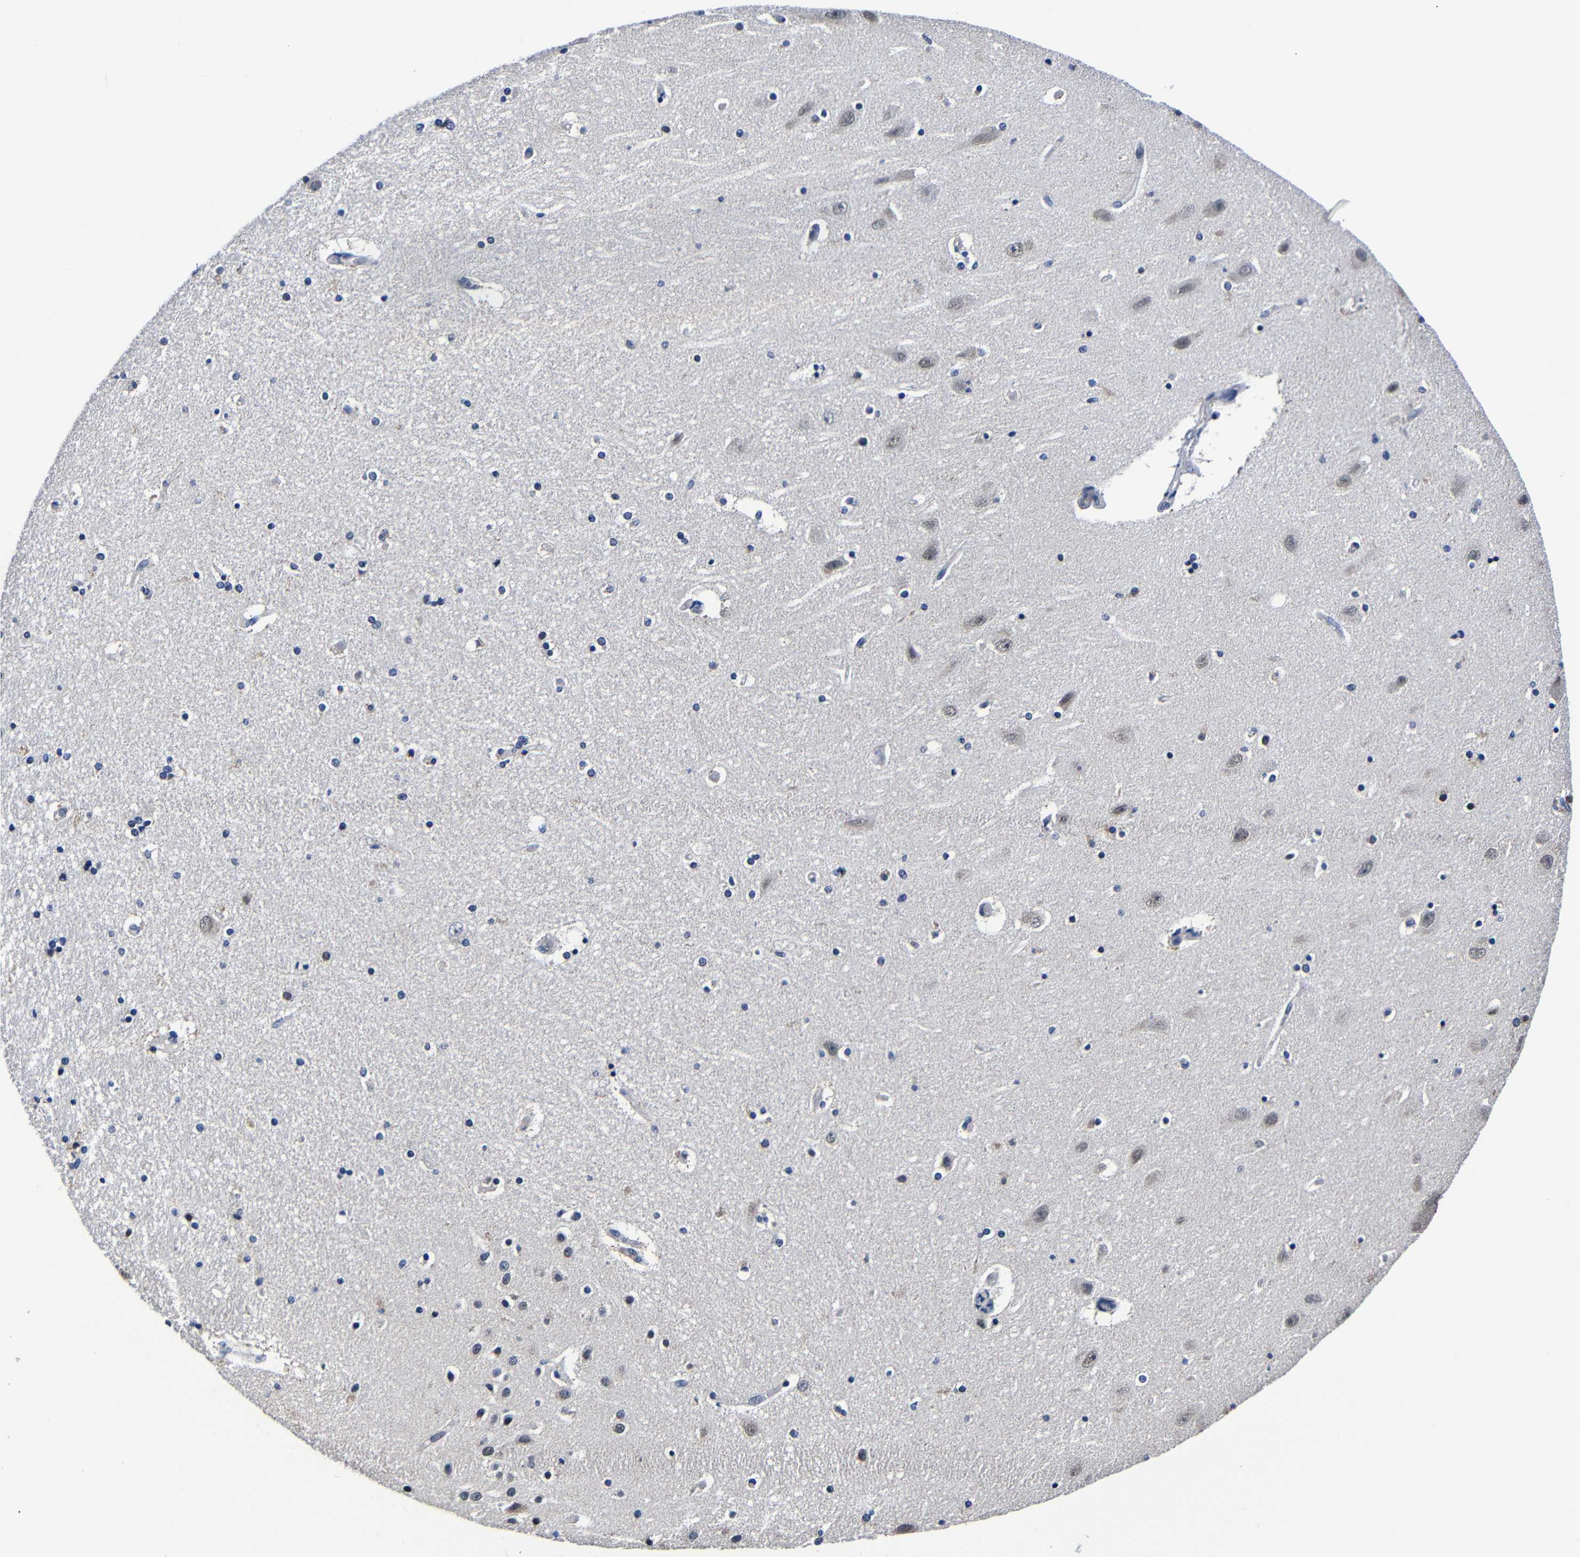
{"staining": {"intensity": "negative", "quantity": "none", "location": "none"}, "tissue": "hippocampus", "cell_type": "Glial cells", "image_type": "normal", "snomed": [{"axis": "morphology", "description": "Normal tissue, NOS"}, {"axis": "topography", "description": "Hippocampus"}], "caption": "IHC of normal human hippocampus exhibits no positivity in glial cells. The staining is performed using DAB brown chromogen with nuclei counter-stained in using hematoxylin.", "gene": "DEPP1", "patient": {"sex": "female", "age": 54}}